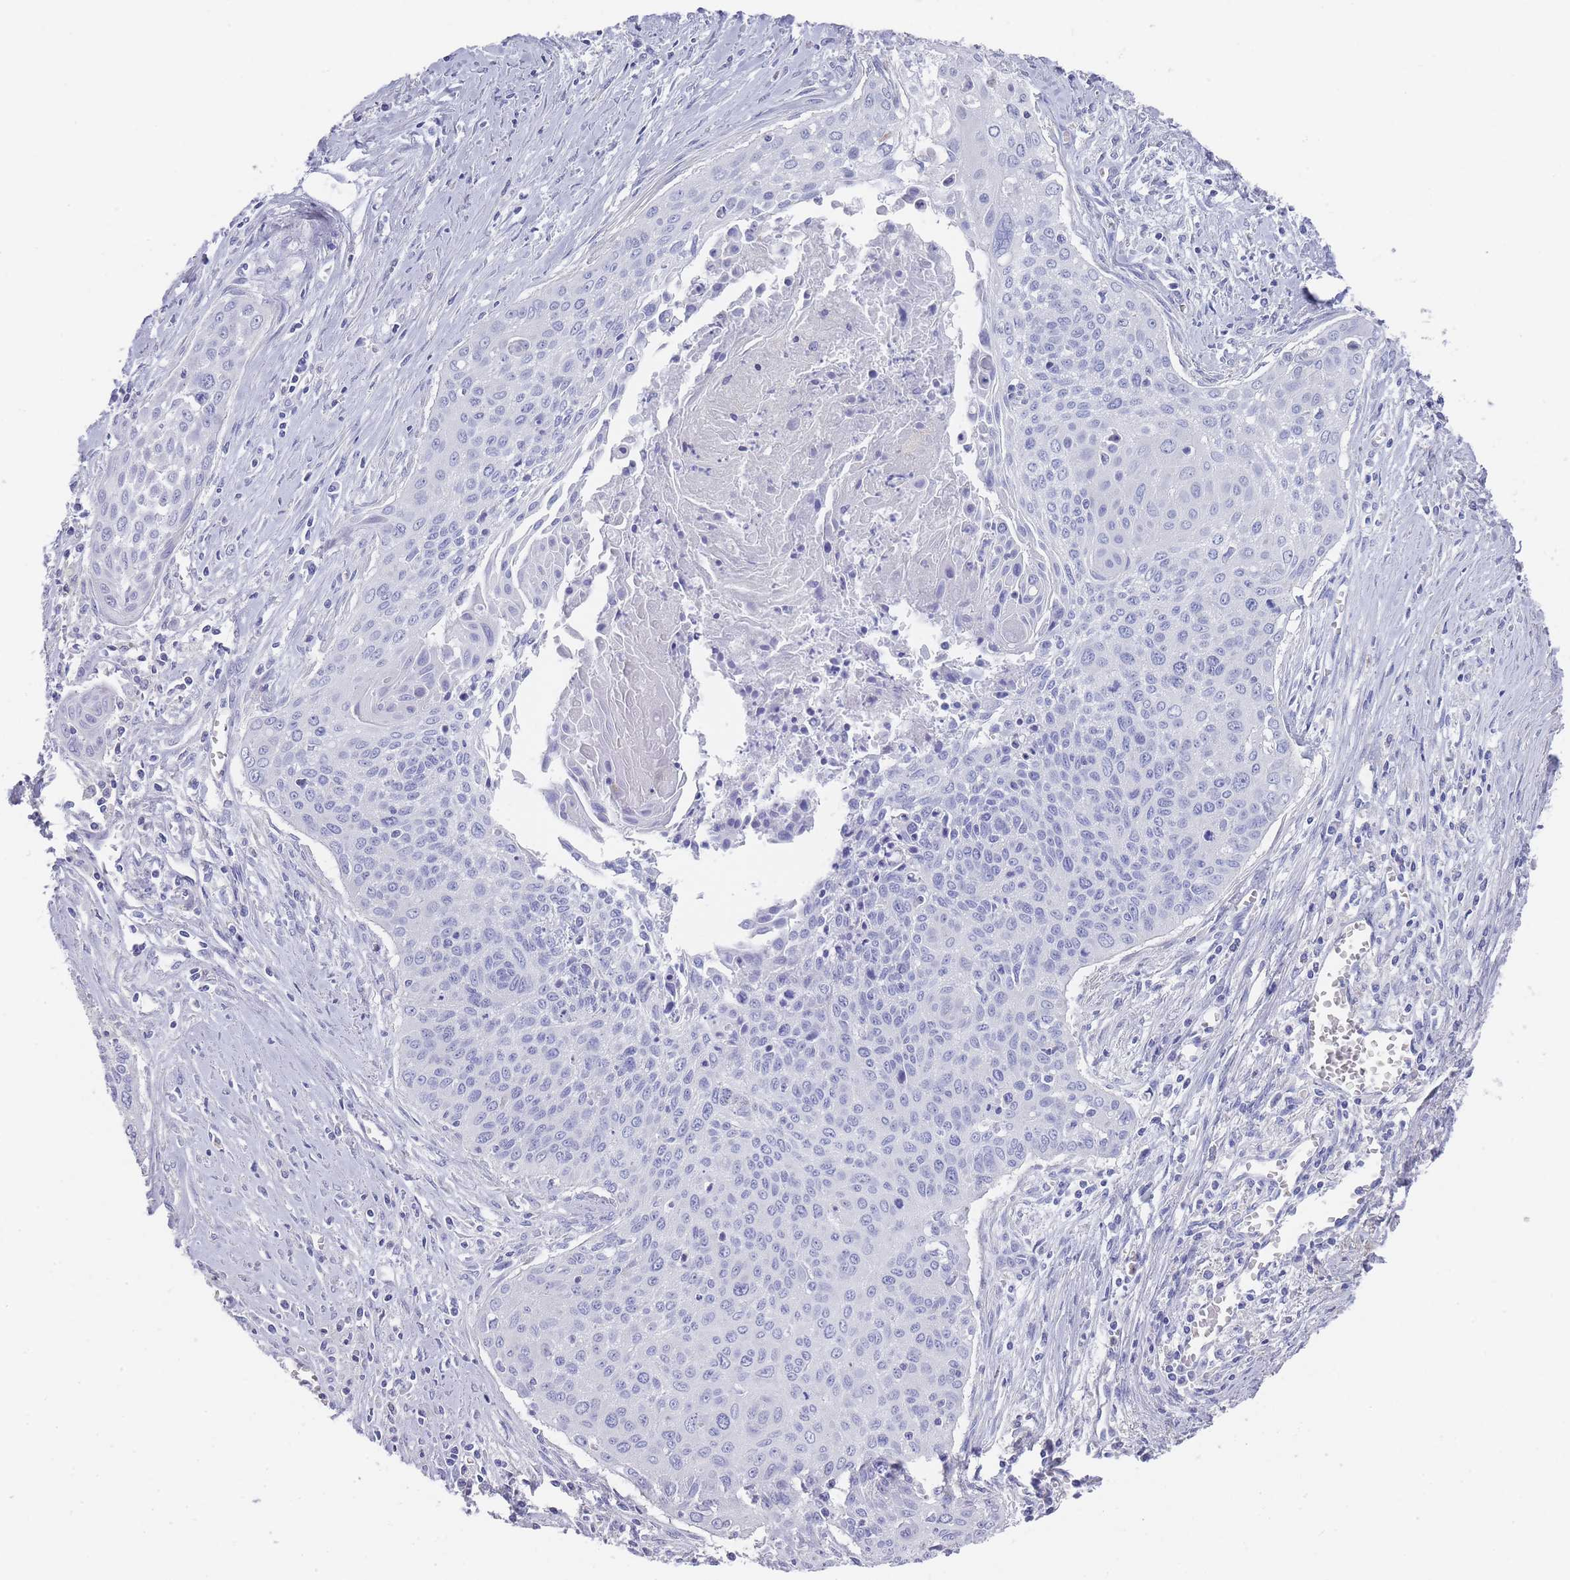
{"staining": {"intensity": "negative", "quantity": "none", "location": "none"}, "tissue": "cervical cancer", "cell_type": "Tumor cells", "image_type": "cancer", "snomed": [{"axis": "morphology", "description": "Squamous cell carcinoma, NOS"}, {"axis": "topography", "description": "Cervix"}], "caption": "High magnification brightfield microscopy of cervical squamous cell carcinoma stained with DAB (brown) and counterstained with hematoxylin (blue): tumor cells show no significant expression.", "gene": "SCCPDH", "patient": {"sex": "female", "age": 55}}